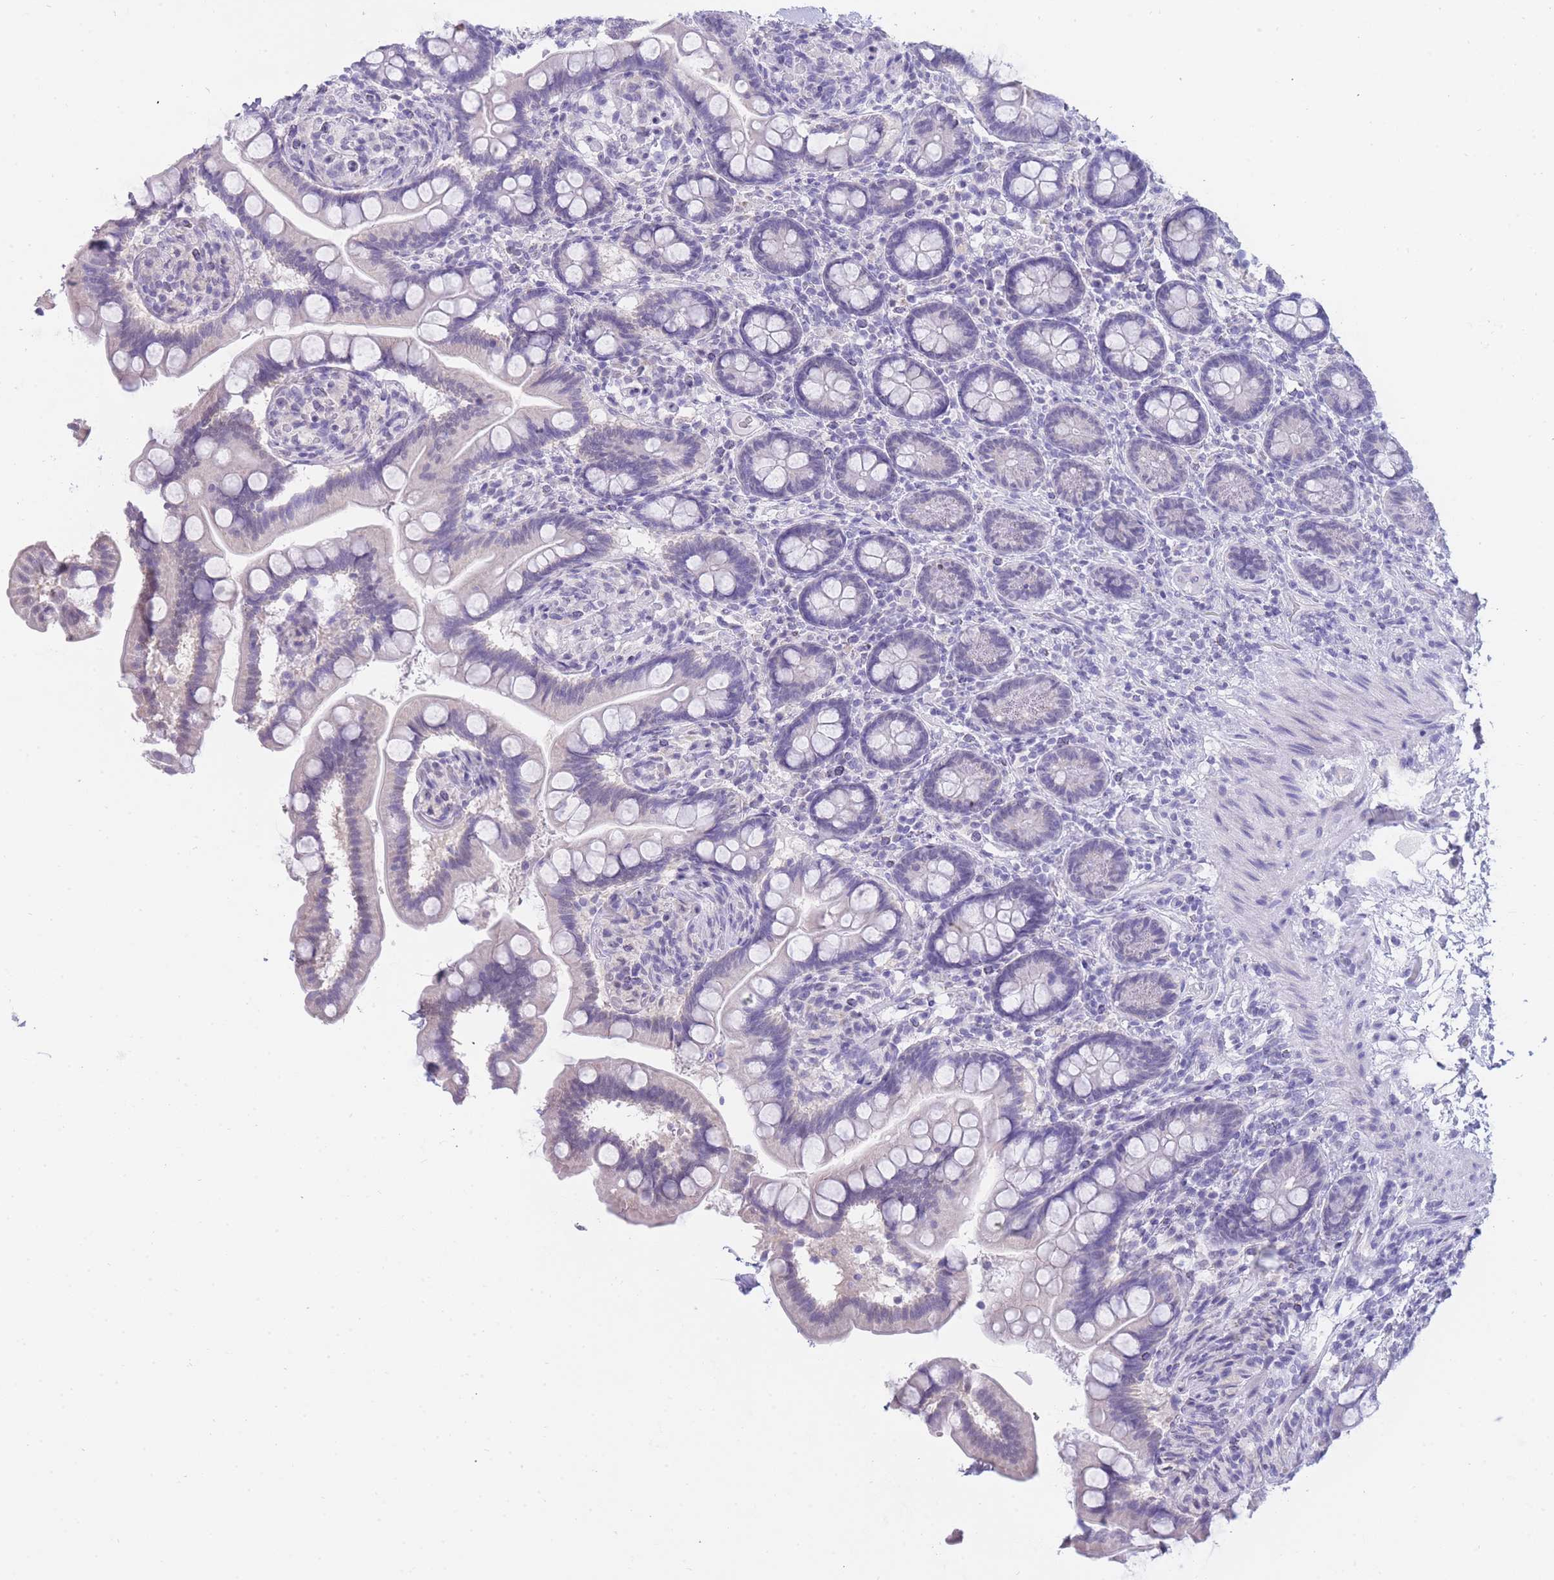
{"staining": {"intensity": "weak", "quantity": "<25%", "location": "nuclear"}, "tissue": "small intestine", "cell_type": "Glandular cells", "image_type": "normal", "snomed": [{"axis": "morphology", "description": "Normal tissue, NOS"}, {"axis": "topography", "description": "Small intestine"}], "caption": "The micrograph displays no staining of glandular cells in unremarkable small intestine.", "gene": "FRAT2", "patient": {"sex": "female", "age": 64}}